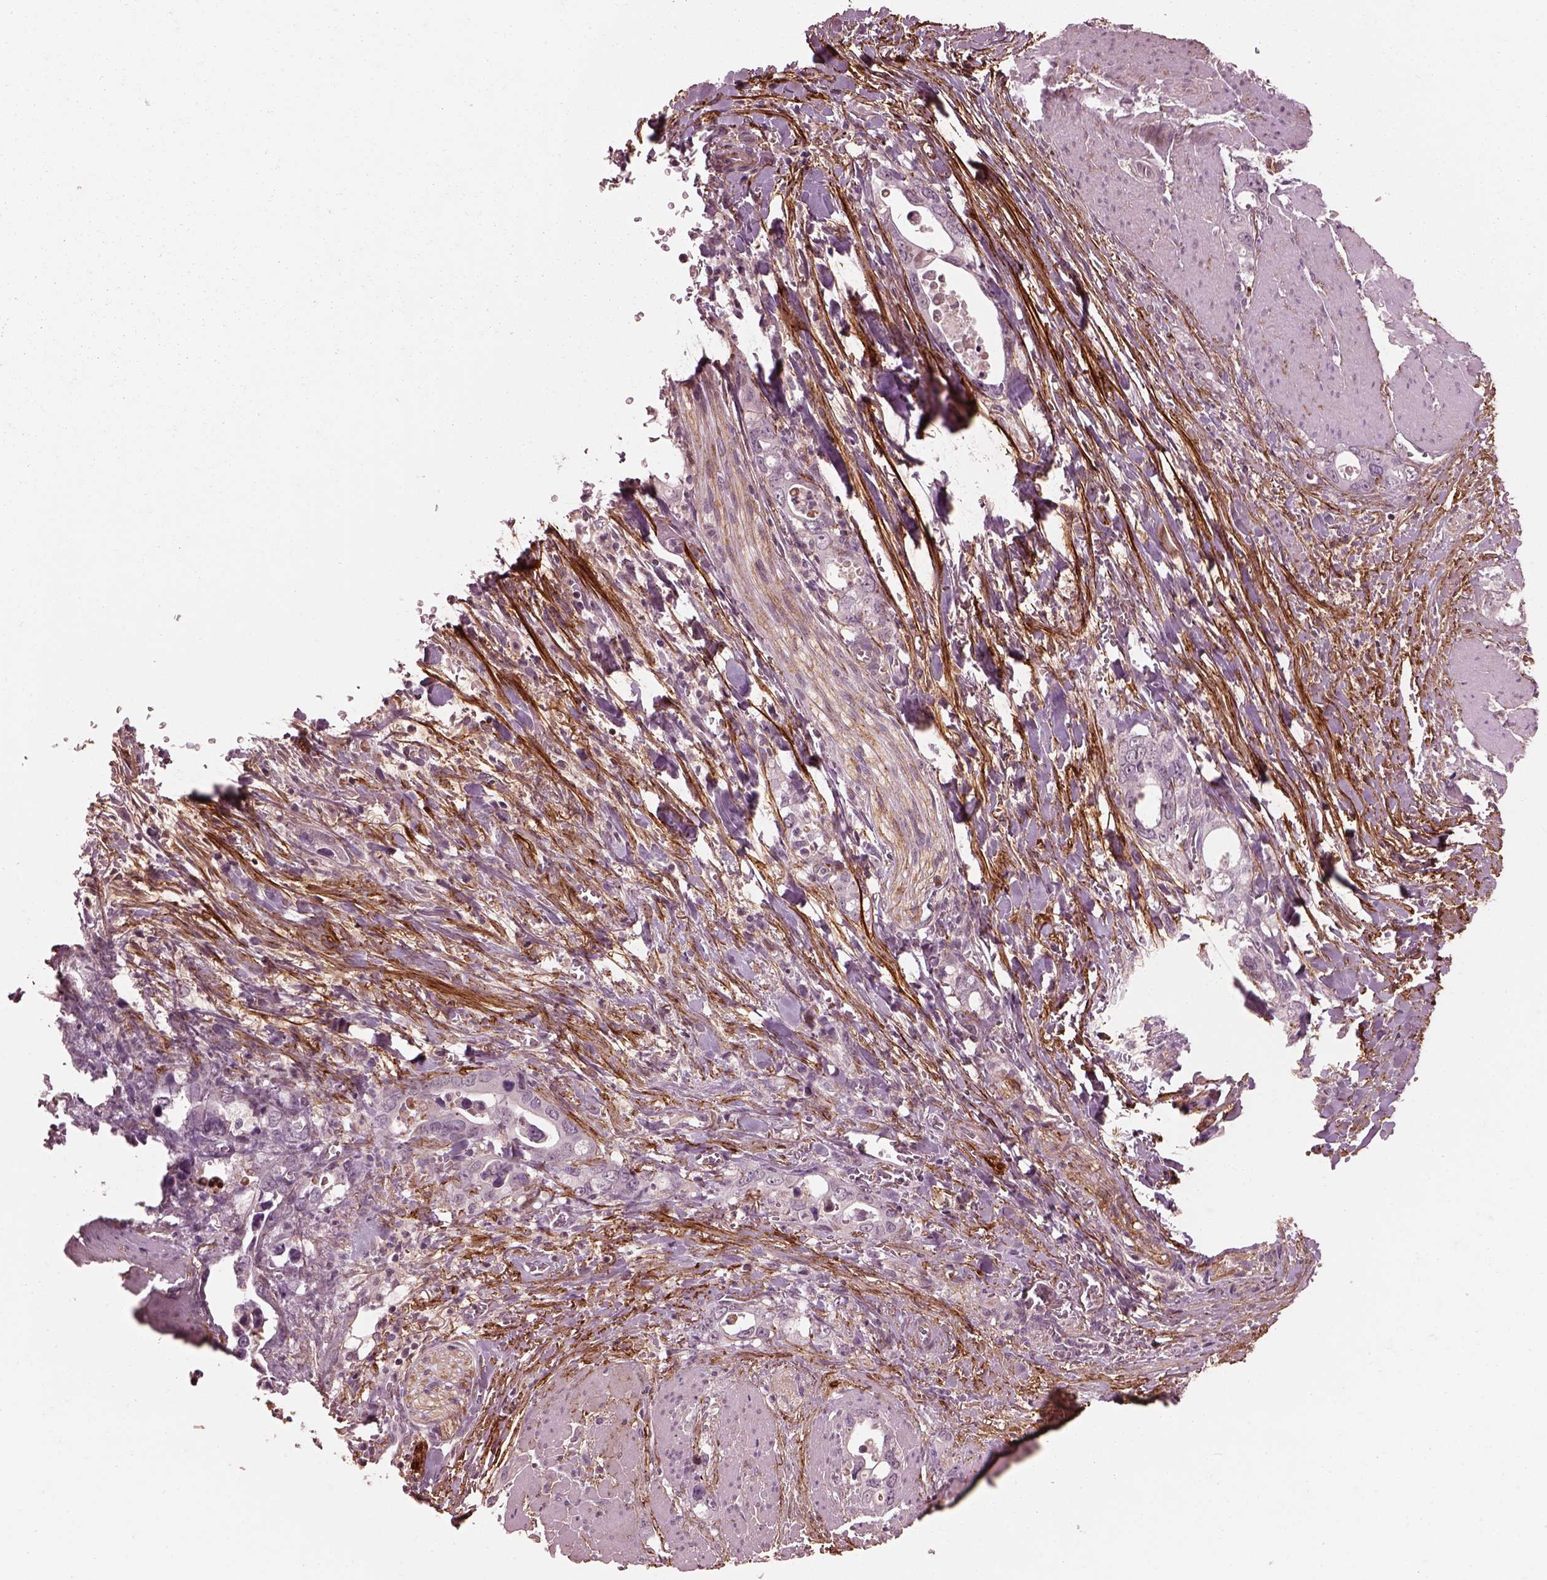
{"staining": {"intensity": "negative", "quantity": "none", "location": "none"}, "tissue": "stomach cancer", "cell_type": "Tumor cells", "image_type": "cancer", "snomed": [{"axis": "morphology", "description": "Normal tissue, NOS"}, {"axis": "morphology", "description": "Adenocarcinoma, NOS"}, {"axis": "topography", "description": "Esophagus"}, {"axis": "topography", "description": "Stomach, upper"}], "caption": "This is an immunohistochemistry (IHC) micrograph of stomach cancer (adenocarcinoma). There is no expression in tumor cells.", "gene": "EFEMP1", "patient": {"sex": "male", "age": 74}}